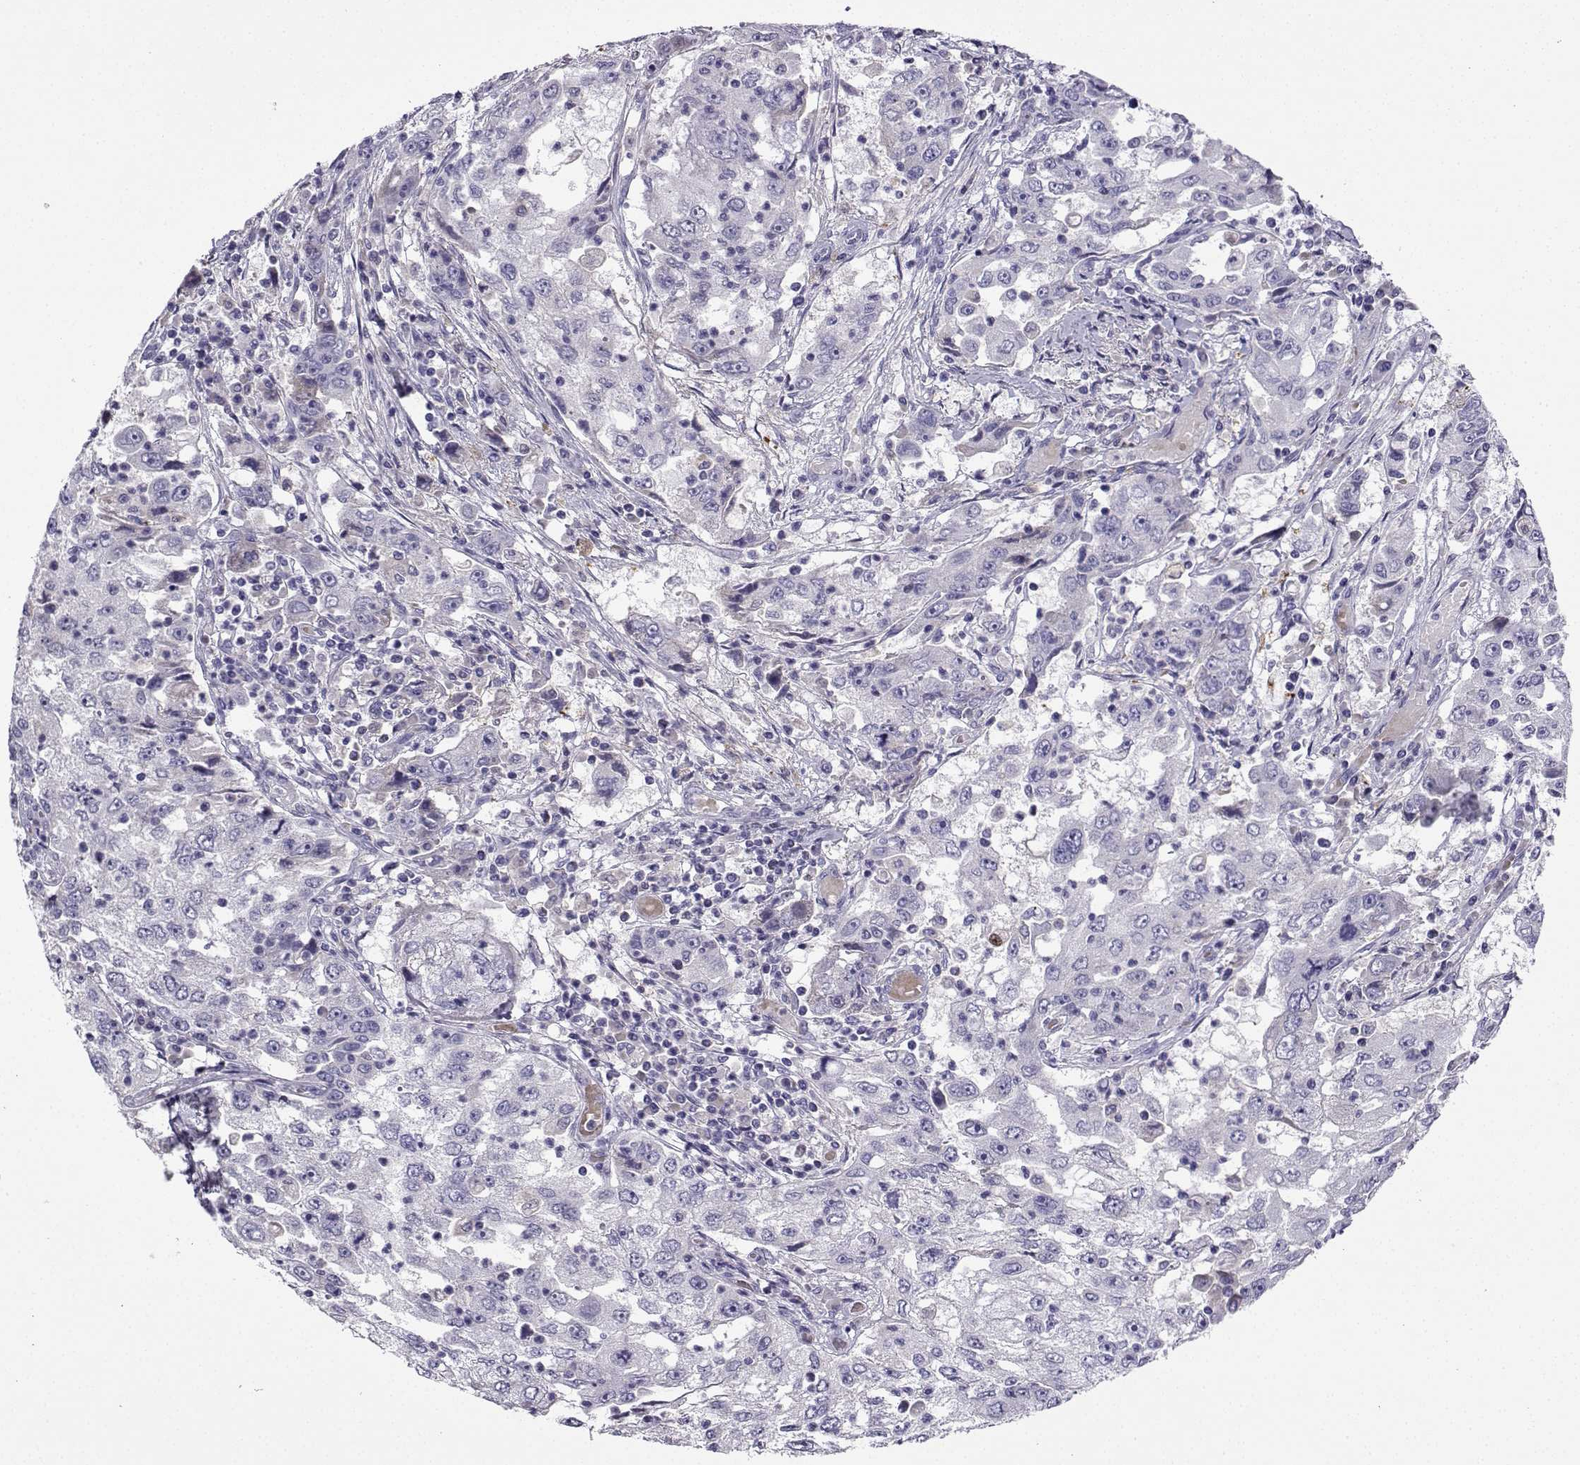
{"staining": {"intensity": "negative", "quantity": "none", "location": "none"}, "tissue": "cervical cancer", "cell_type": "Tumor cells", "image_type": "cancer", "snomed": [{"axis": "morphology", "description": "Squamous cell carcinoma, NOS"}, {"axis": "topography", "description": "Cervix"}], "caption": "This is an immunohistochemistry (IHC) histopathology image of cervical cancer (squamous cell carcinoma). There is no expression in tumor cells.", "gene": "LINGO1", "patient": {"sex": "female", "age": 36}}